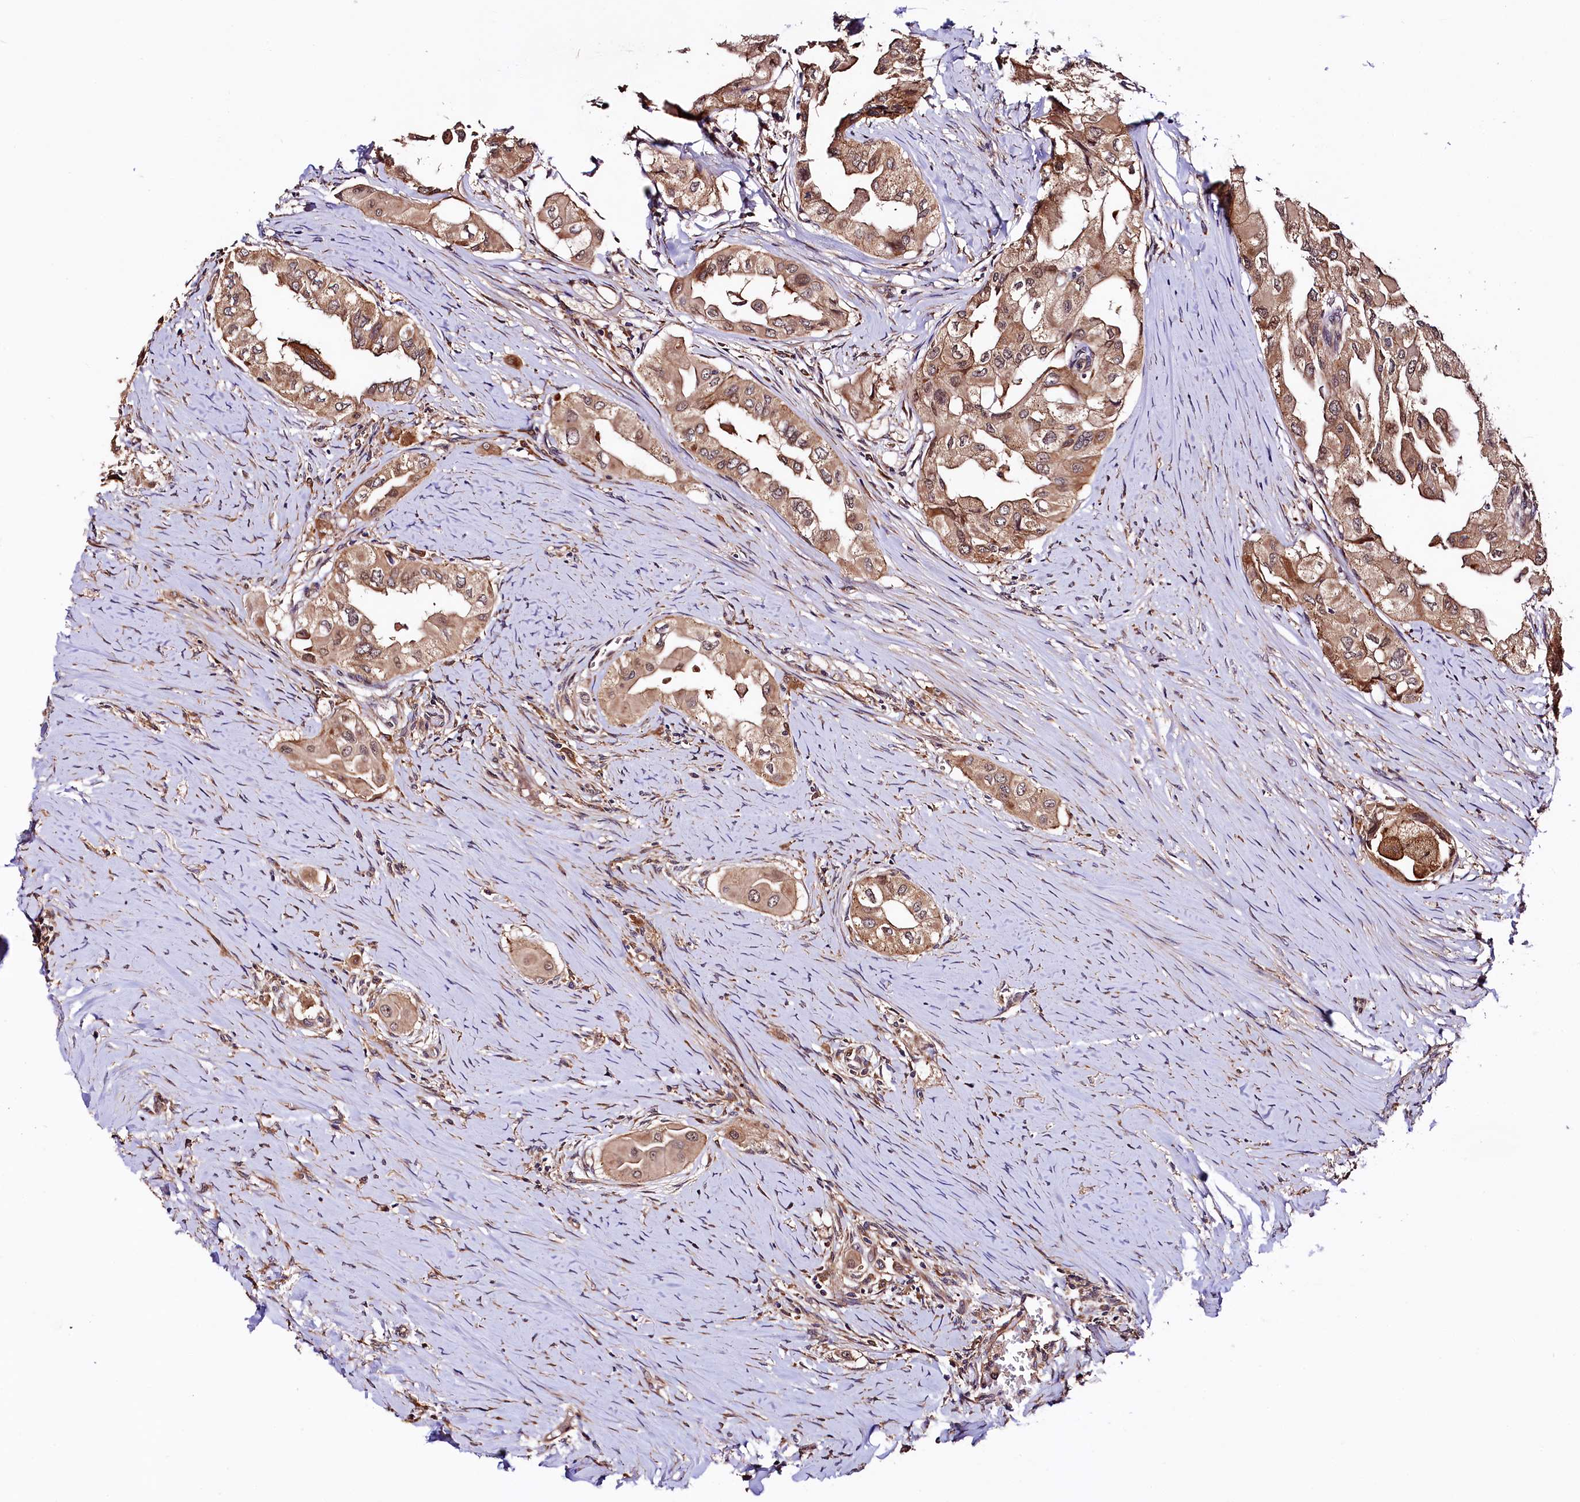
{"staining": {"intensity": "moderate", "quantity": ">75%", "location": "cytoplasmic/membranous"}, "tissue": "thyroid cancer", "cell_type": "Tumor cells", "image_type": "cancer", "snomed": [{"axis": "morphology", "description": "Papillary adenocarcinoma, NOS"}, {"axis": "topography", "description": "Thyroid gland"}], "caption": "Thyroid cancer (papillary adenocarcinoma) stained for a protein (brown) displays moderate cytoplasmic/membranous positive expression in about >75% of tumor cells.", "gene": "VPS35", "patient": {"sex": "female", "age": 59}}